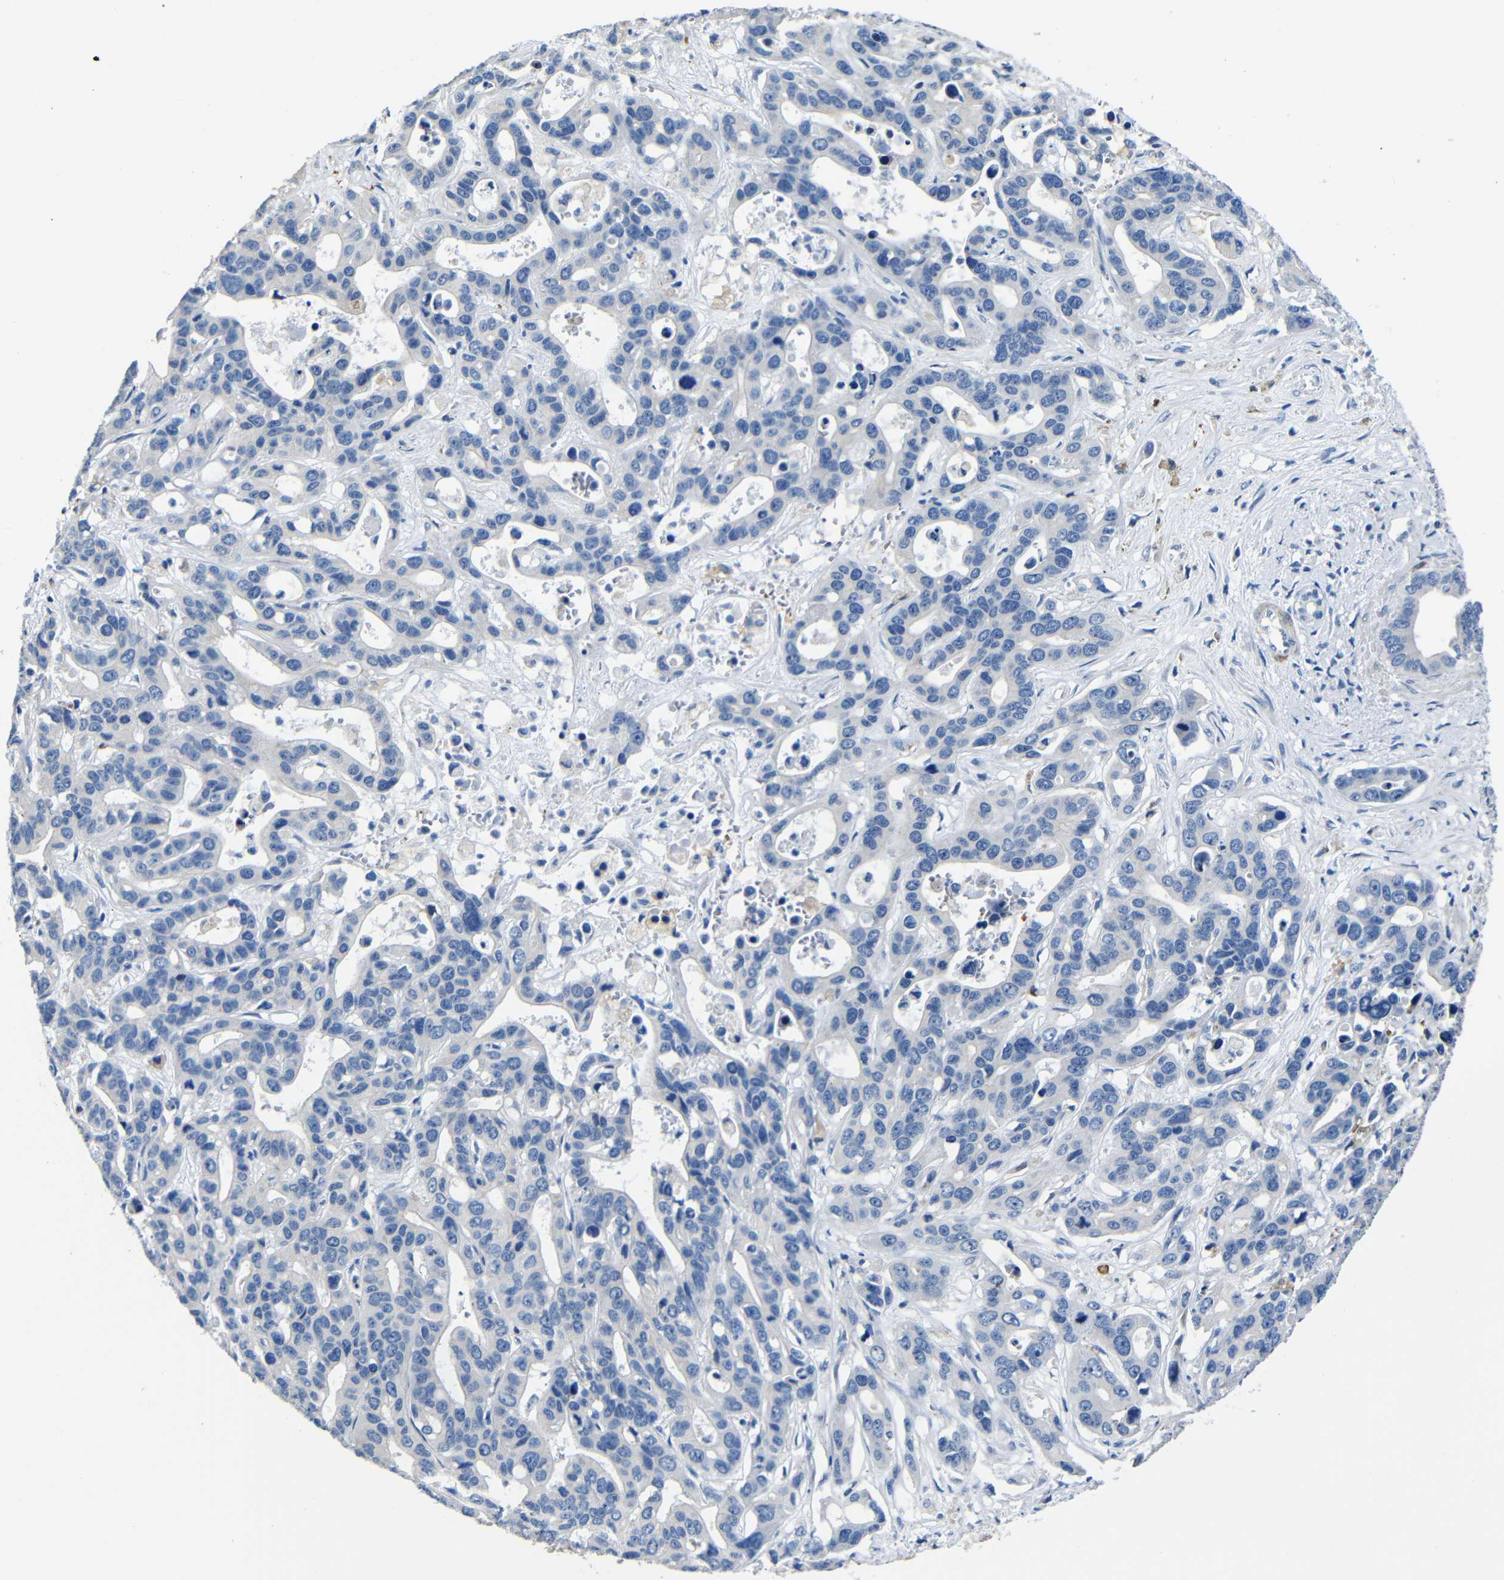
{"staining": {"intensity": "negative", "quantity": "none", "location": "none"}, "tissue": "liver cancer", "cell_type": "Tumor cells", "image_type": "cancer", "snomed": [{"axis": "morphology", "description": "Cholangiocarcinoma"}, {"axis": "topography", "description": "Liver"}], "caption": "DAB immunohistochemical staining of liver cancer (cholangiocarcinoma) demonstrates no significant expression in tumor cells.", "gene": "TNFAIP1", "patient": {"sex": "female", "age": 65}}